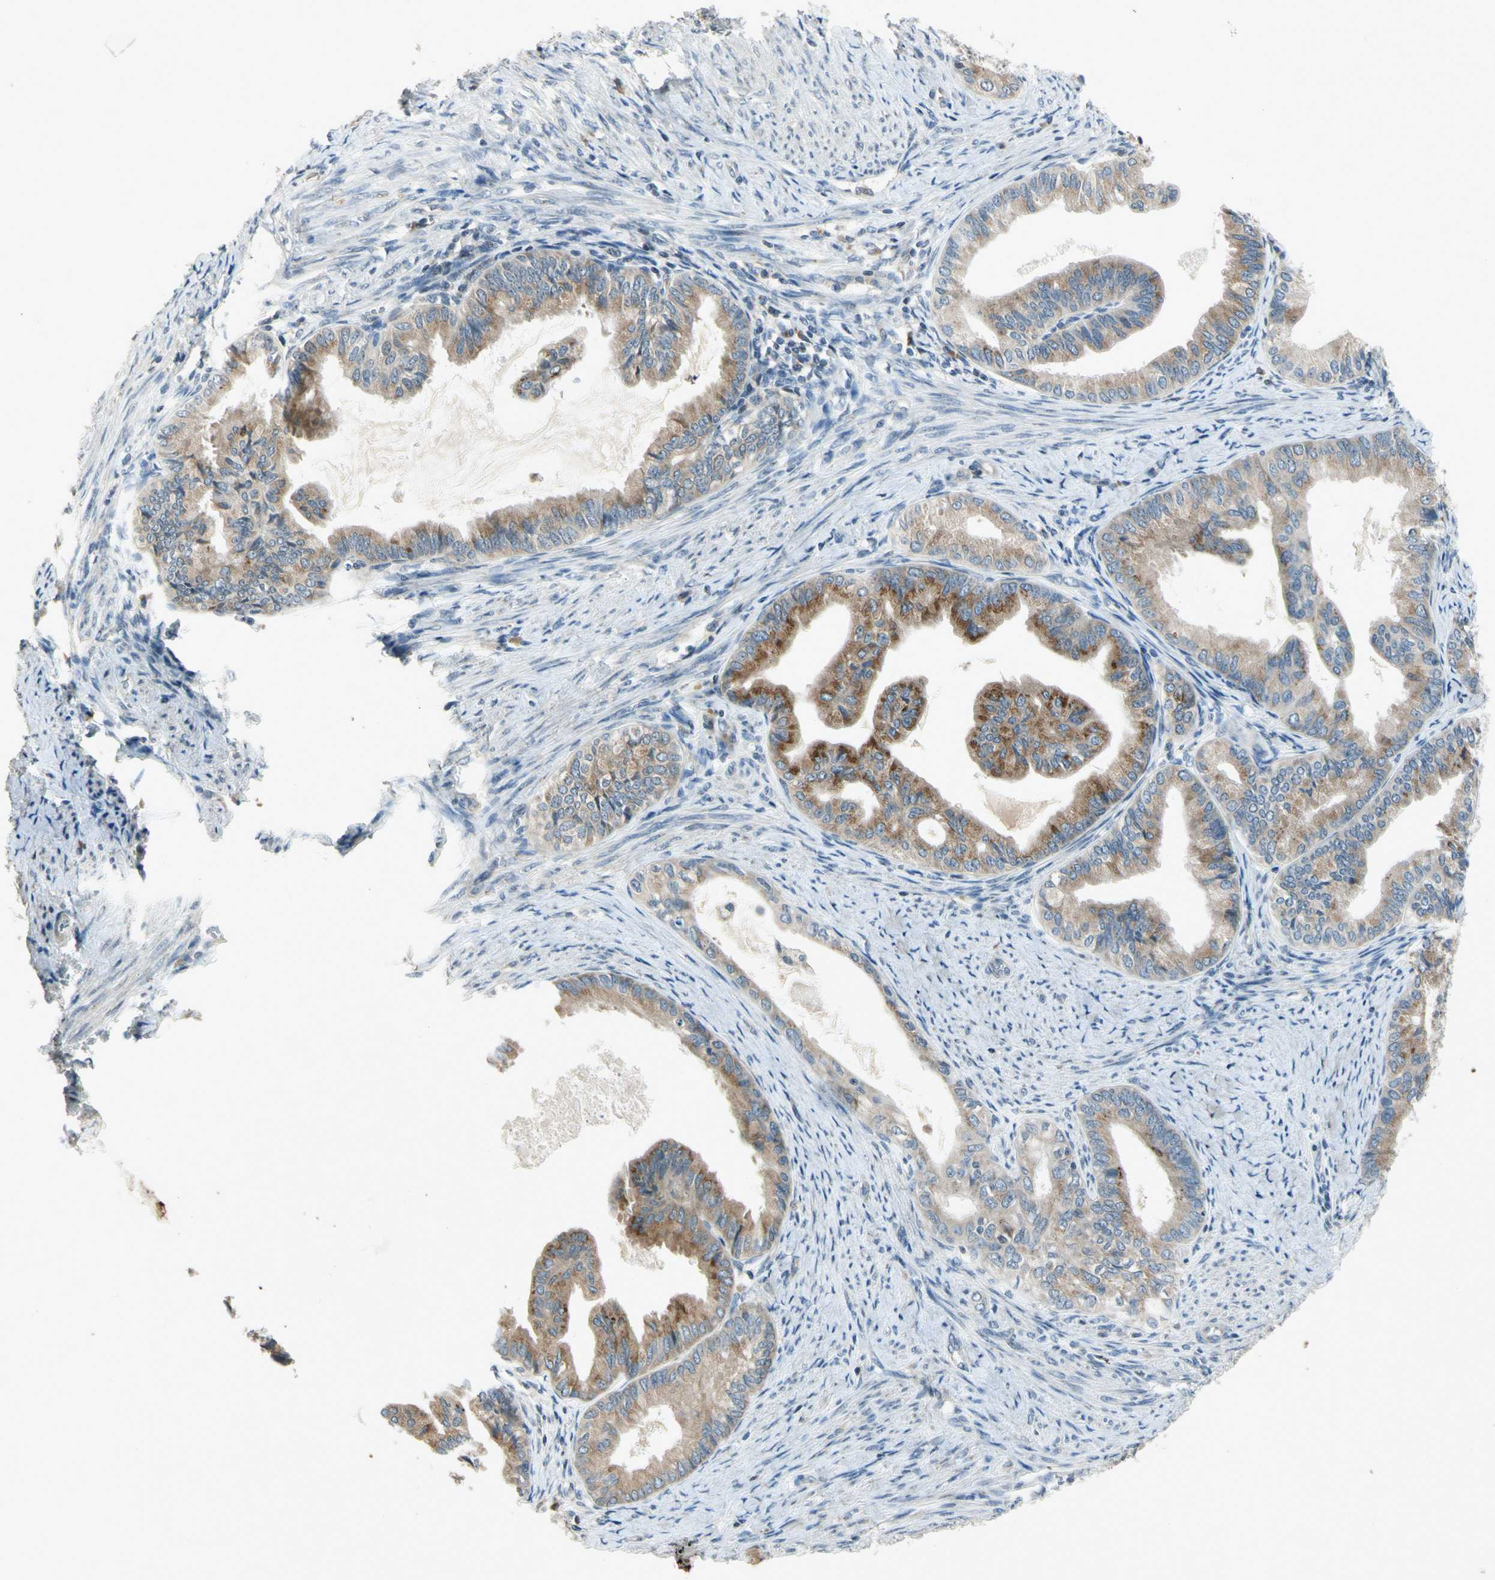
{"staining": {"intensity": "strong", "quantity": "25%-75%", "location": "cytoplasmic/membranous"}, "tissue": "endometrial cancer", "cell_type": "Tumor cells", "image_type": "cancer", "snomed": [{"axis": "morphology", "description": "Adenocarcinoma, NOS"}, {"axis": "topography", "description": "Endometrium"}], "caption": "Endometrial cancer tissue exhibits strong cytoplasmic/membranous positivity in about 25%-75% of tumor cells, visualized by immunohistochemistry. The staining was performed using DAB (3,3'-diaminobenzidine), with brown indicating positive protein expression. Nuclei are stained blue with hematoxylin.", "gene": "RPS6KB2", "patient": {"sex": "female", "age": 86}}